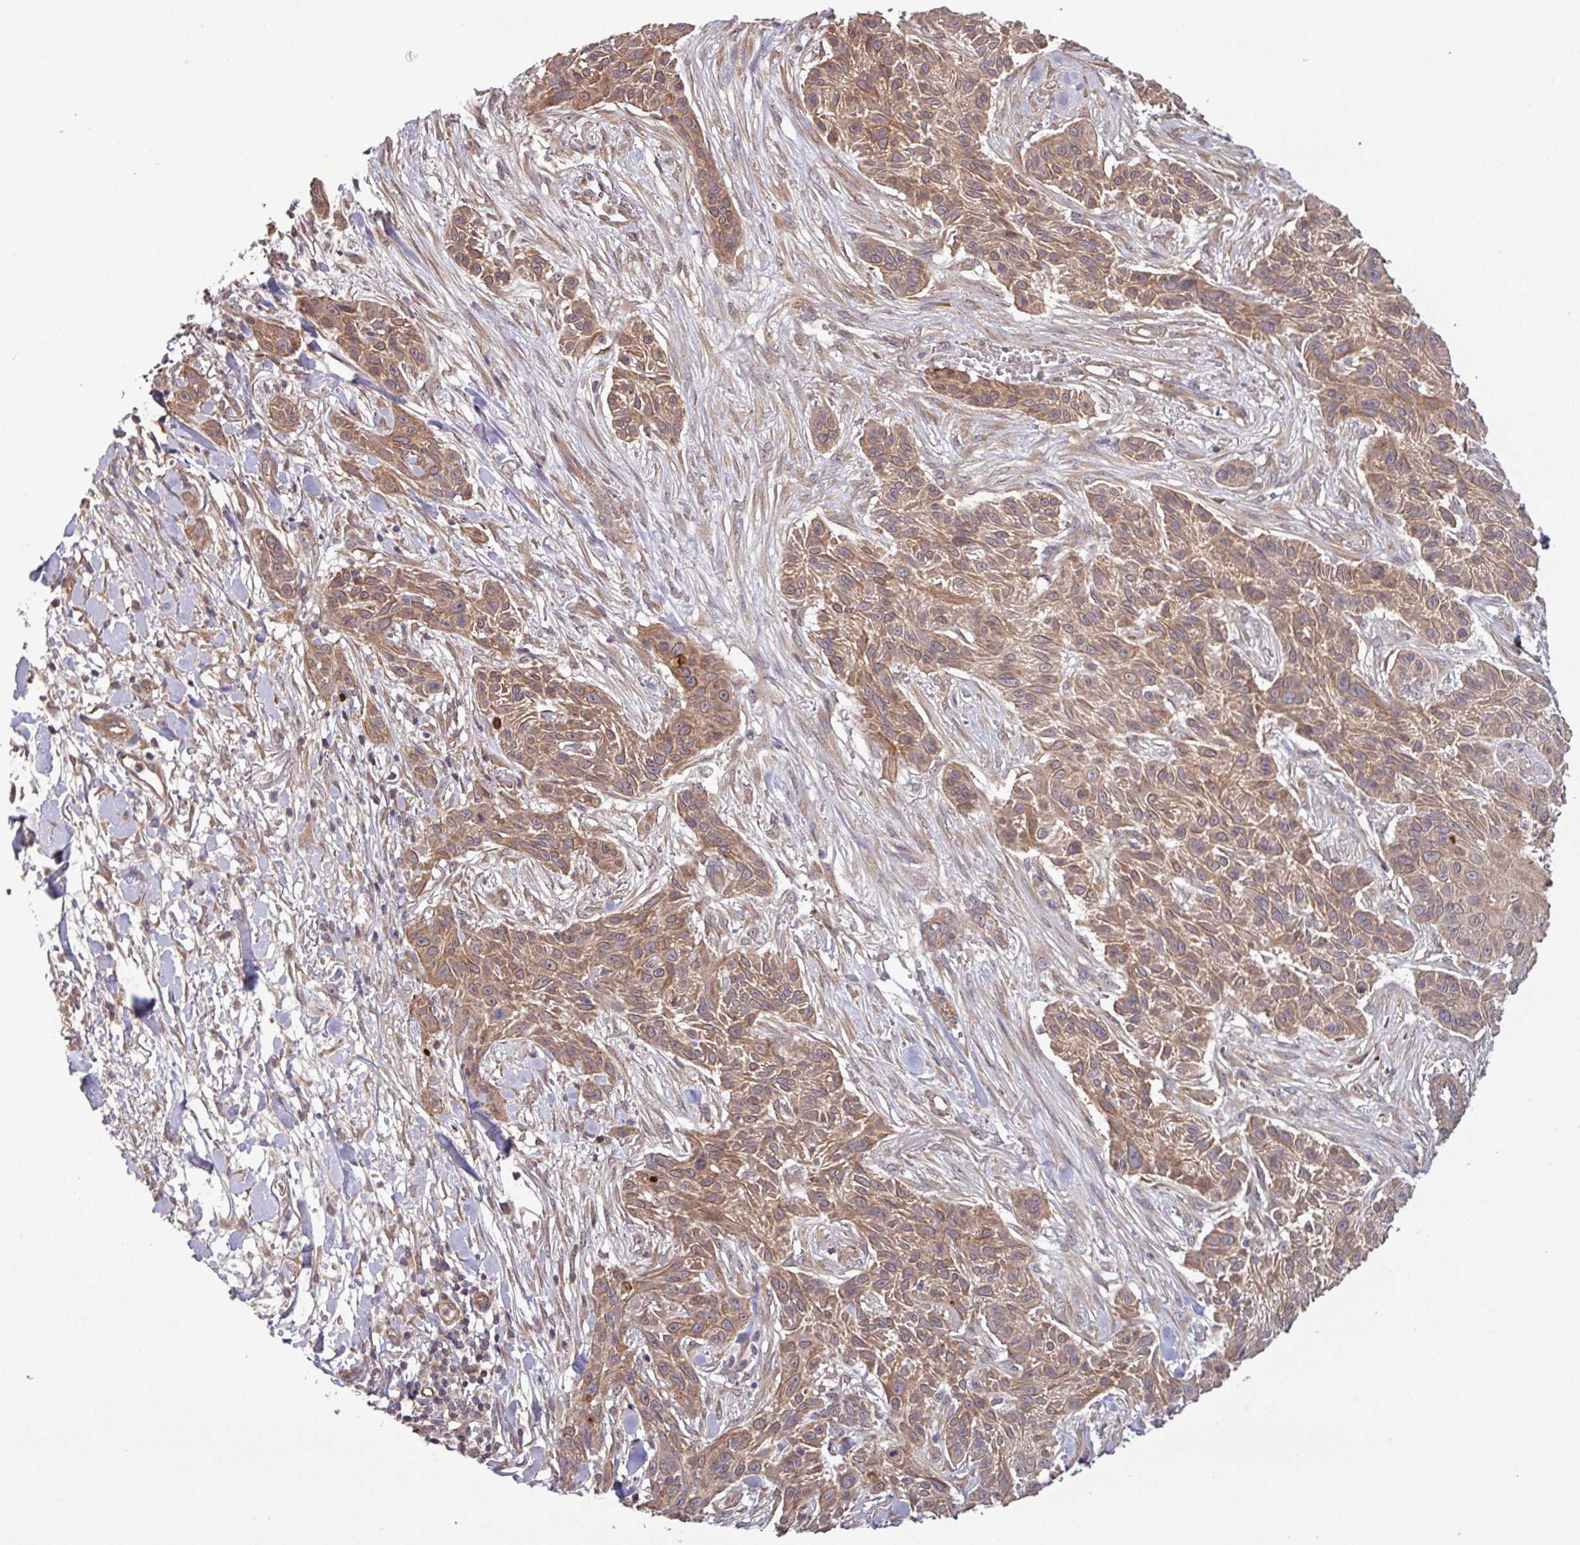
{"staining": {"intensity": "moderate", "quantity": ">75%", "location": "cytoplasmic/membranous"}, "tissue": "skin cancer", "cell_type": "Tumor cells", "image_type": "cancer", "snomed": [{"axis": "morphology", "description": "Squamous cell carcinoma, NOS"}, {"axis": "topography", "description": "Skin"}], "caption": "Tumor cells display medium levels of moderate cytoplasmic/membranous positivity in approximately >75% of cells in human skin cancer (squamous cell carcinoma).", "gene": "TRABD2A", "patient": {"sex": "male", "age": 86}}